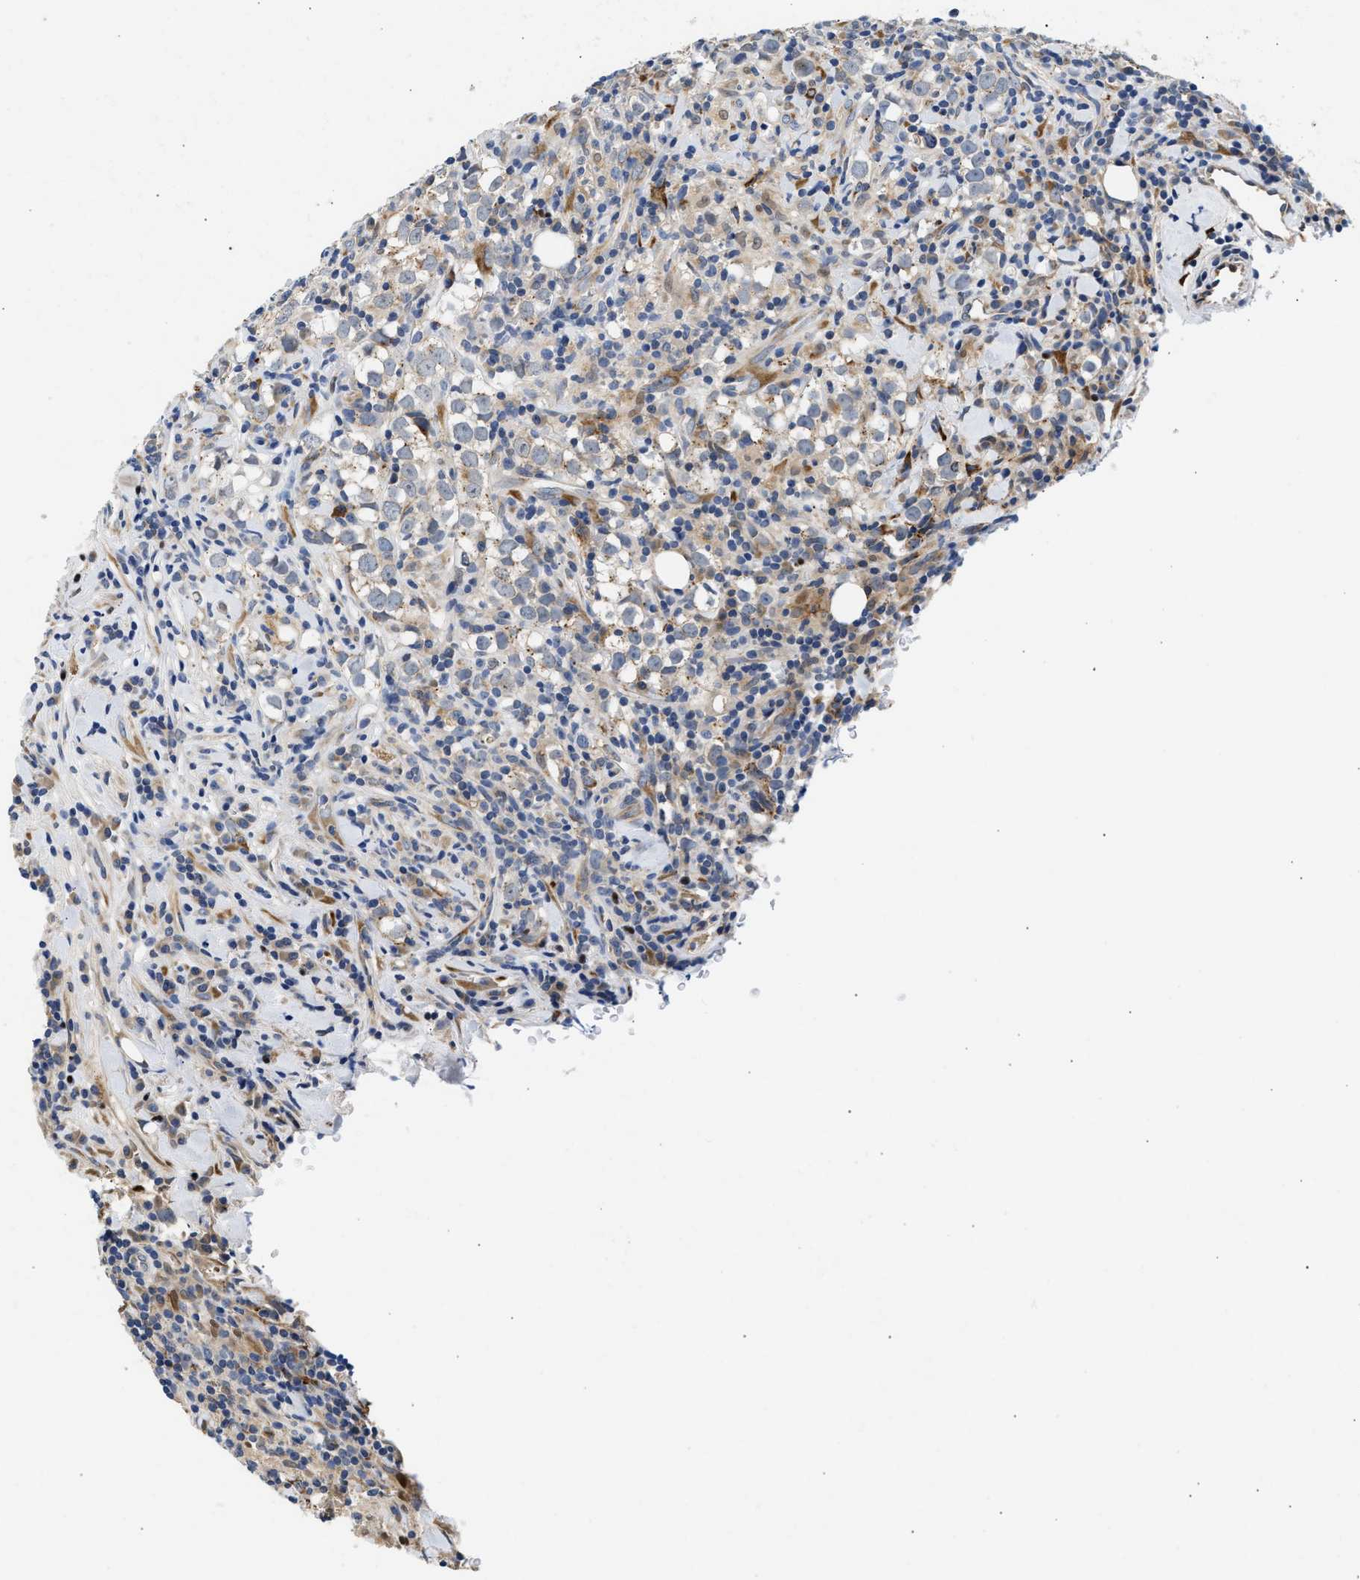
{"staining": {"intensity": "negative", "quantity": "none", "location": "none"}, "tissue": "testis cancer", "cell_type": "Tumor cells", "image_type": "cancer", "snomed": [{"axis": "morphology", "description": "Seminoma, NOS"}, {"axis": "morphology", "description": "Carcinoma, Embryonal, NOS"}, {"axis": "topography", "description": "Testis"}], "caption": "Tumor cells show no significant expression in testis embryonal carcinoma. The staining was performed using DAB (3,3'-diaminobenzidine) to visualize the protein expression in brown, while the nuclei were stained in blue with hematoxylin (Magnification: 20x).", "gene": "PPM1L", "patient": {"sex": "male", "age": 36}}